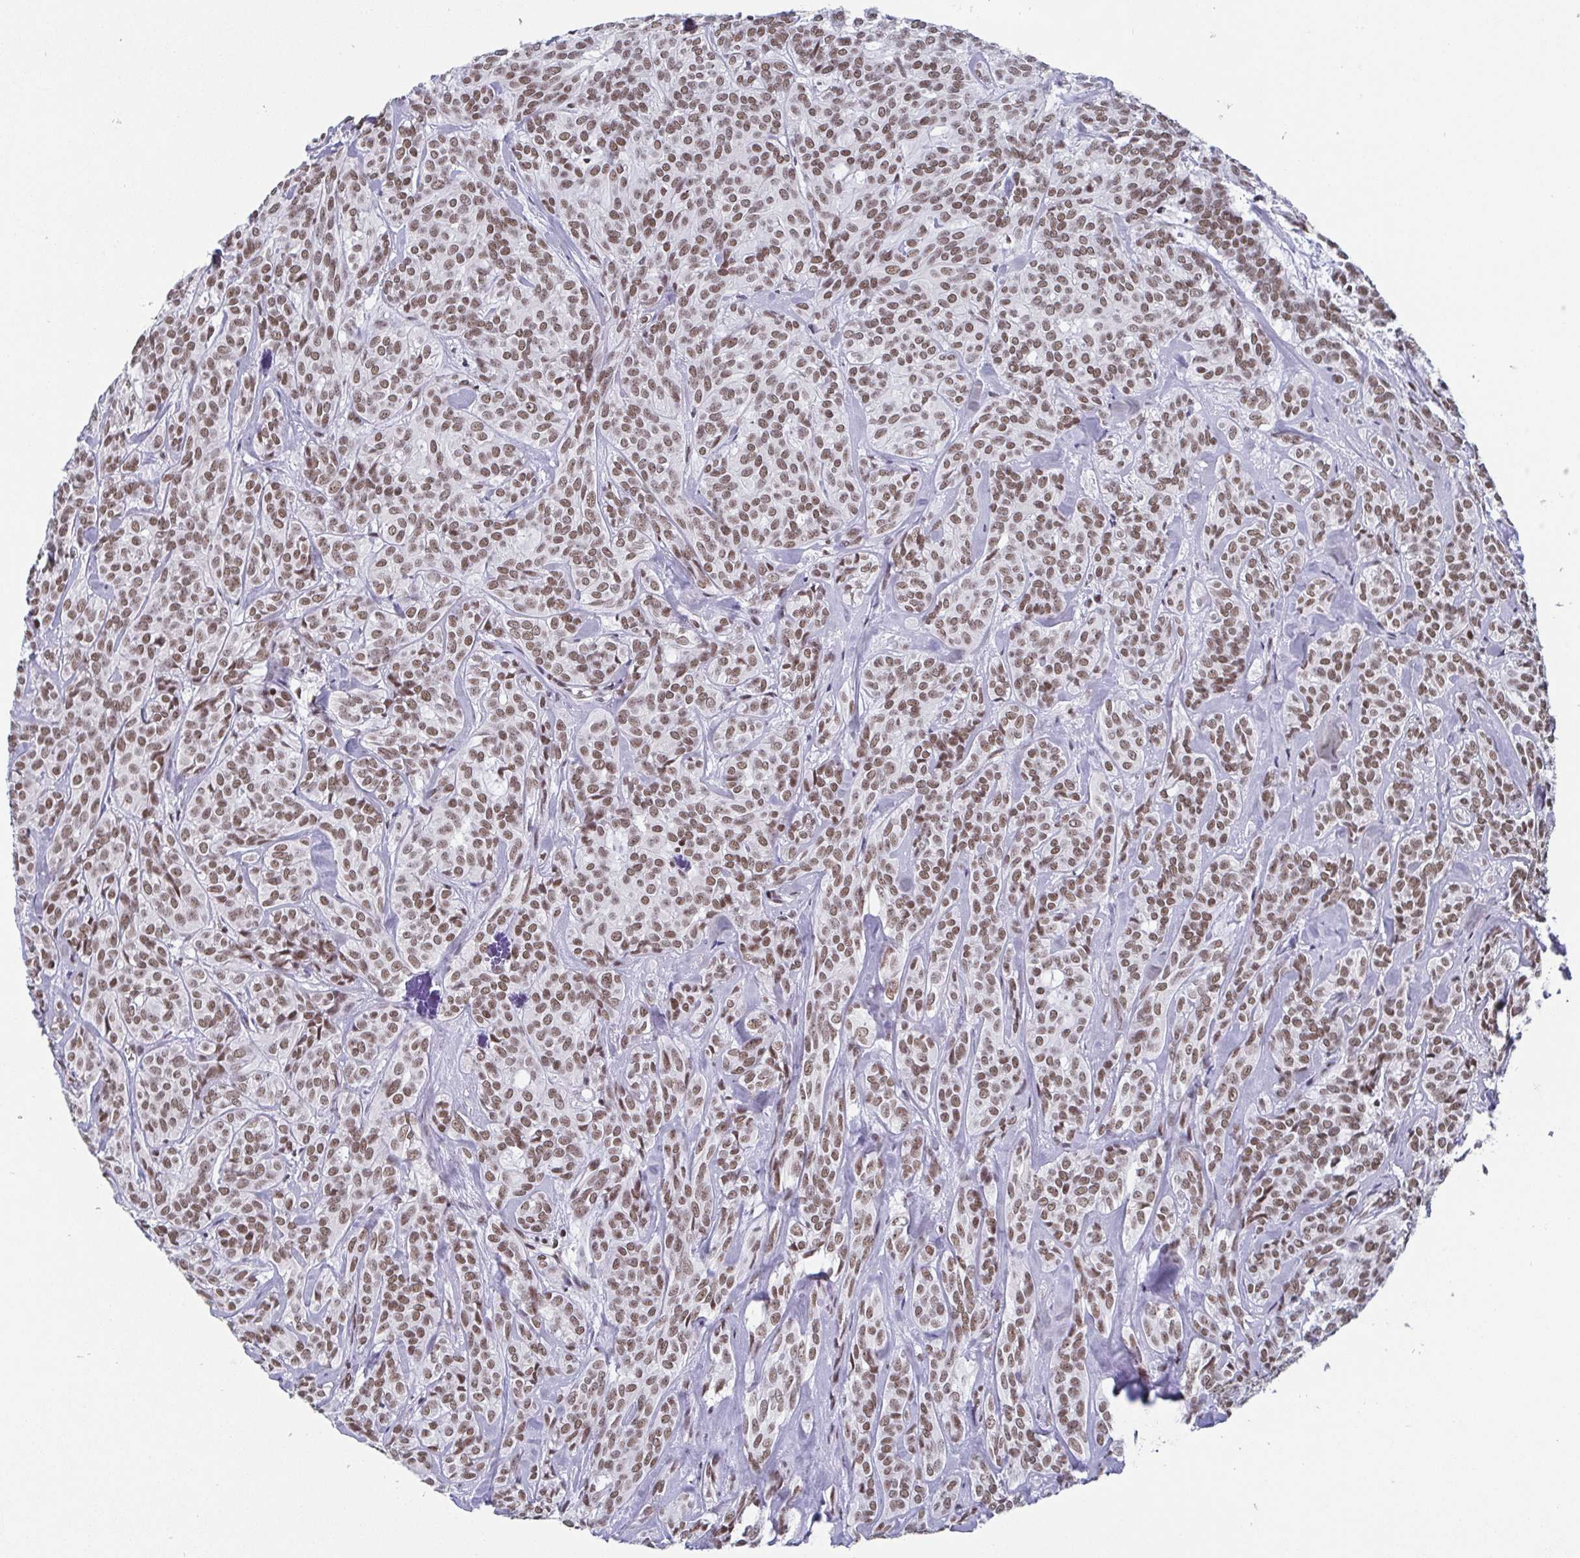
{"staining": {"intensity": "moderate", "quantity": ">75%", "location": "nuclear"}, "tissue": "head and neck cancer", "cell_type": "Tumor cells", "image_type": "cancer", "snomed": [{"axis": "morphology", "description": "Adenocarcinoma, NOS"}, {"axis": "topography", "description": "Head-Neck"}], "caption": "Immunohistochemical staining of human head and neck adenocarcinoma reveals medium levels of moderate nuclear staining in about >75% of tumor cells.", "gene": "CTCF", "patient": {"sex": "female", "age": 57}}